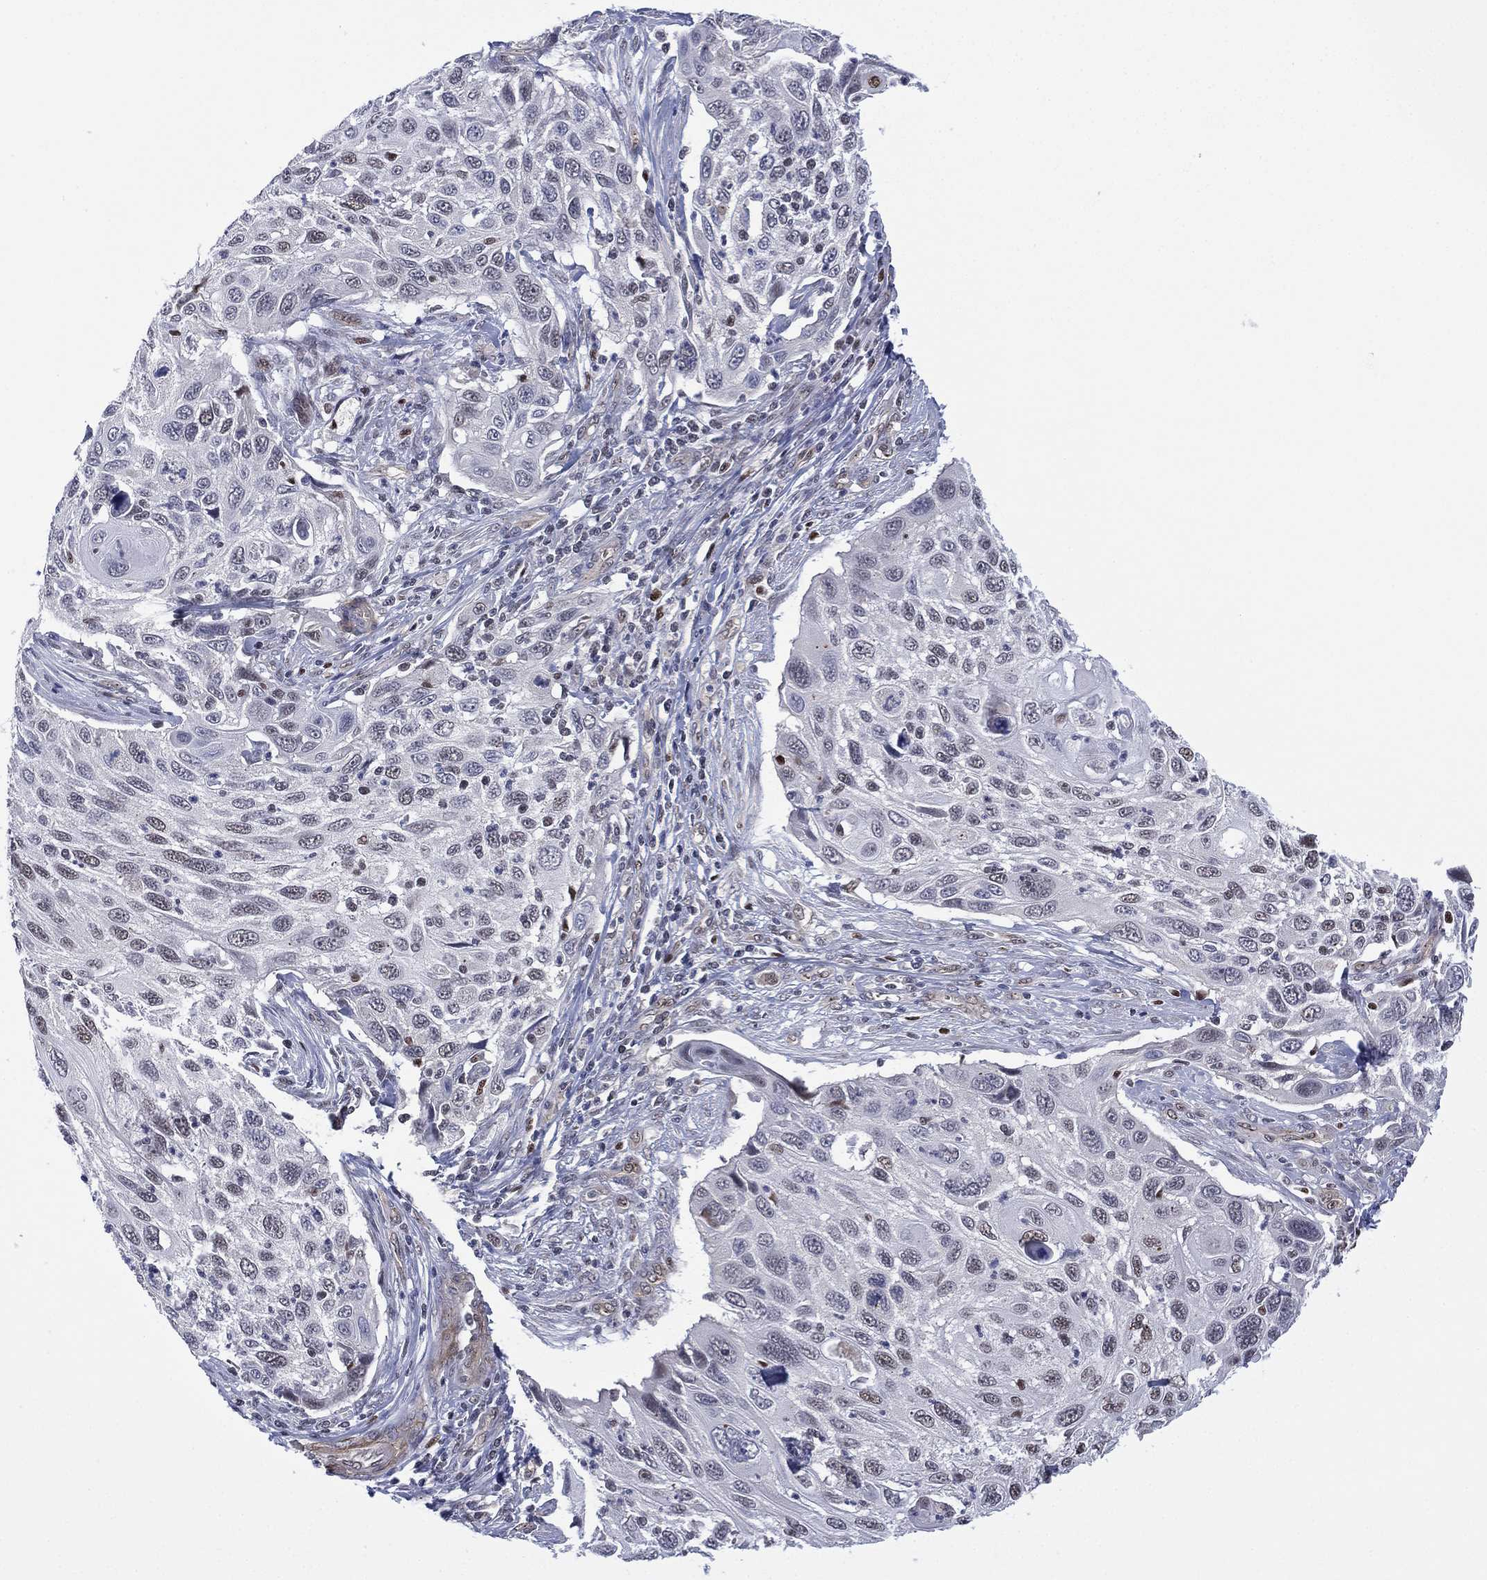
{"staining": {"intensity": "moderate", "quantity": "<25%", "location": "nuclear"}, "tissue": "cervical cancer", "cell_type": "Tumor cells", "image_type": "cancer", "snomed": [{"axis": "morphology", "description": "Squamous cell carcinoma, NOS"}, {"axis": "topography", "description": "Cervix"}], "caption": "The photomicrograph shows staining of squamous cell carcinoma (cervical), revealing moderate nuclear protein staining (brown color) within tumor cells. The staining was performed using DAB, with brown indicating positive protein expression. Nuclei are stained blue with hematoxylin.", "gene": "GSE1", "patient": {"sex": "female", "age": 70}}